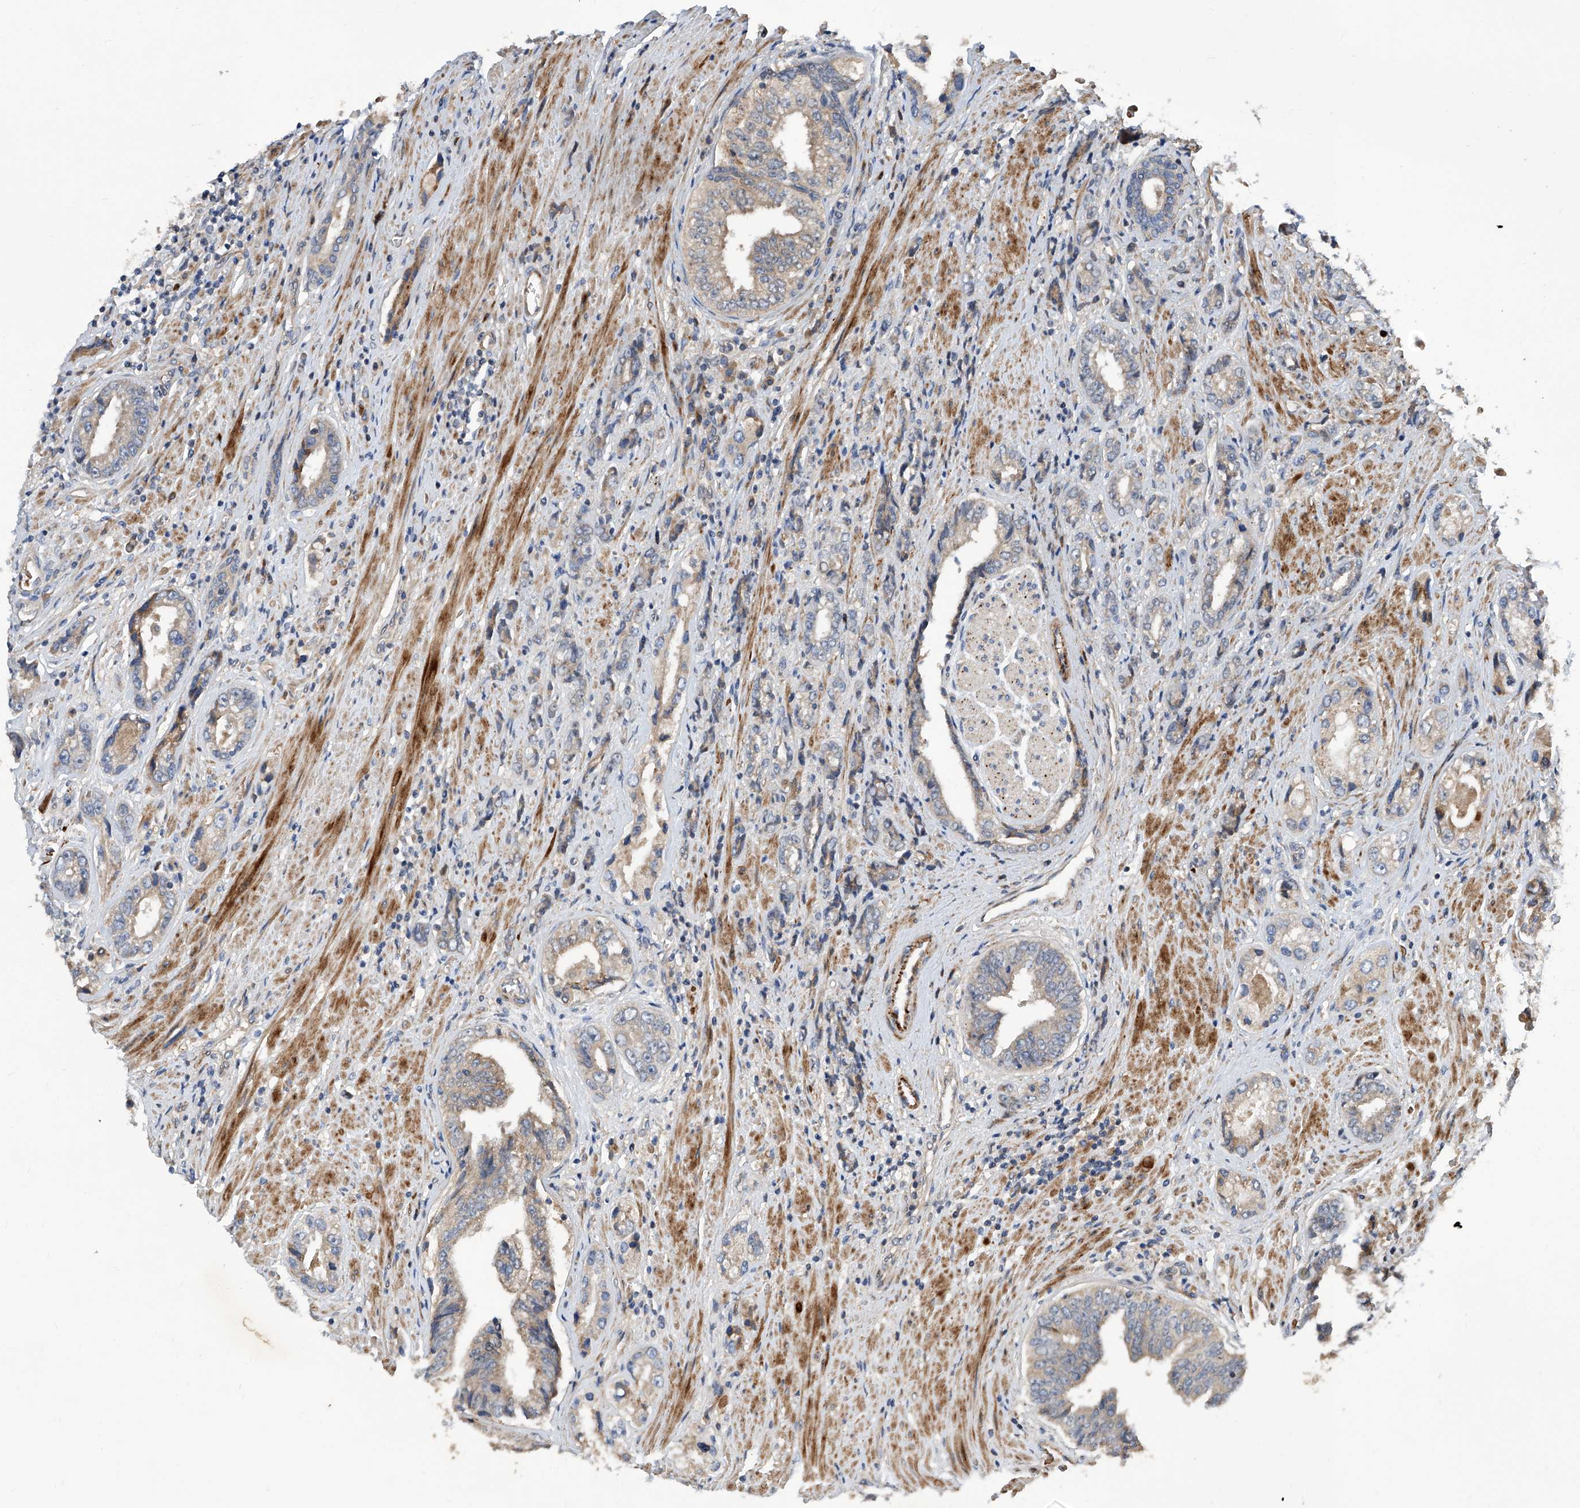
{"staining": {"intensity": "weak", "quantity": "<25%", "location": "cytoplasmic/membranous"}, "tissue": "prostate cancer", "cell_type": "Tumor cells", "image_type": "cancer", "snomed": [{"axis": "morphology", "description": "Adenocarcinoma, High grade"}, {"axis": "topography", "description": "Prostate"}], "caption": "DAB (3,3'-diaminobenzidine) immunohistochemical staining of prostate cancer (adenocarcinoma (high-grade)) exhibits no significant positivity in tumor cells.", "gene": "USF3", "patient": {"sex": "male", "age": 61}}